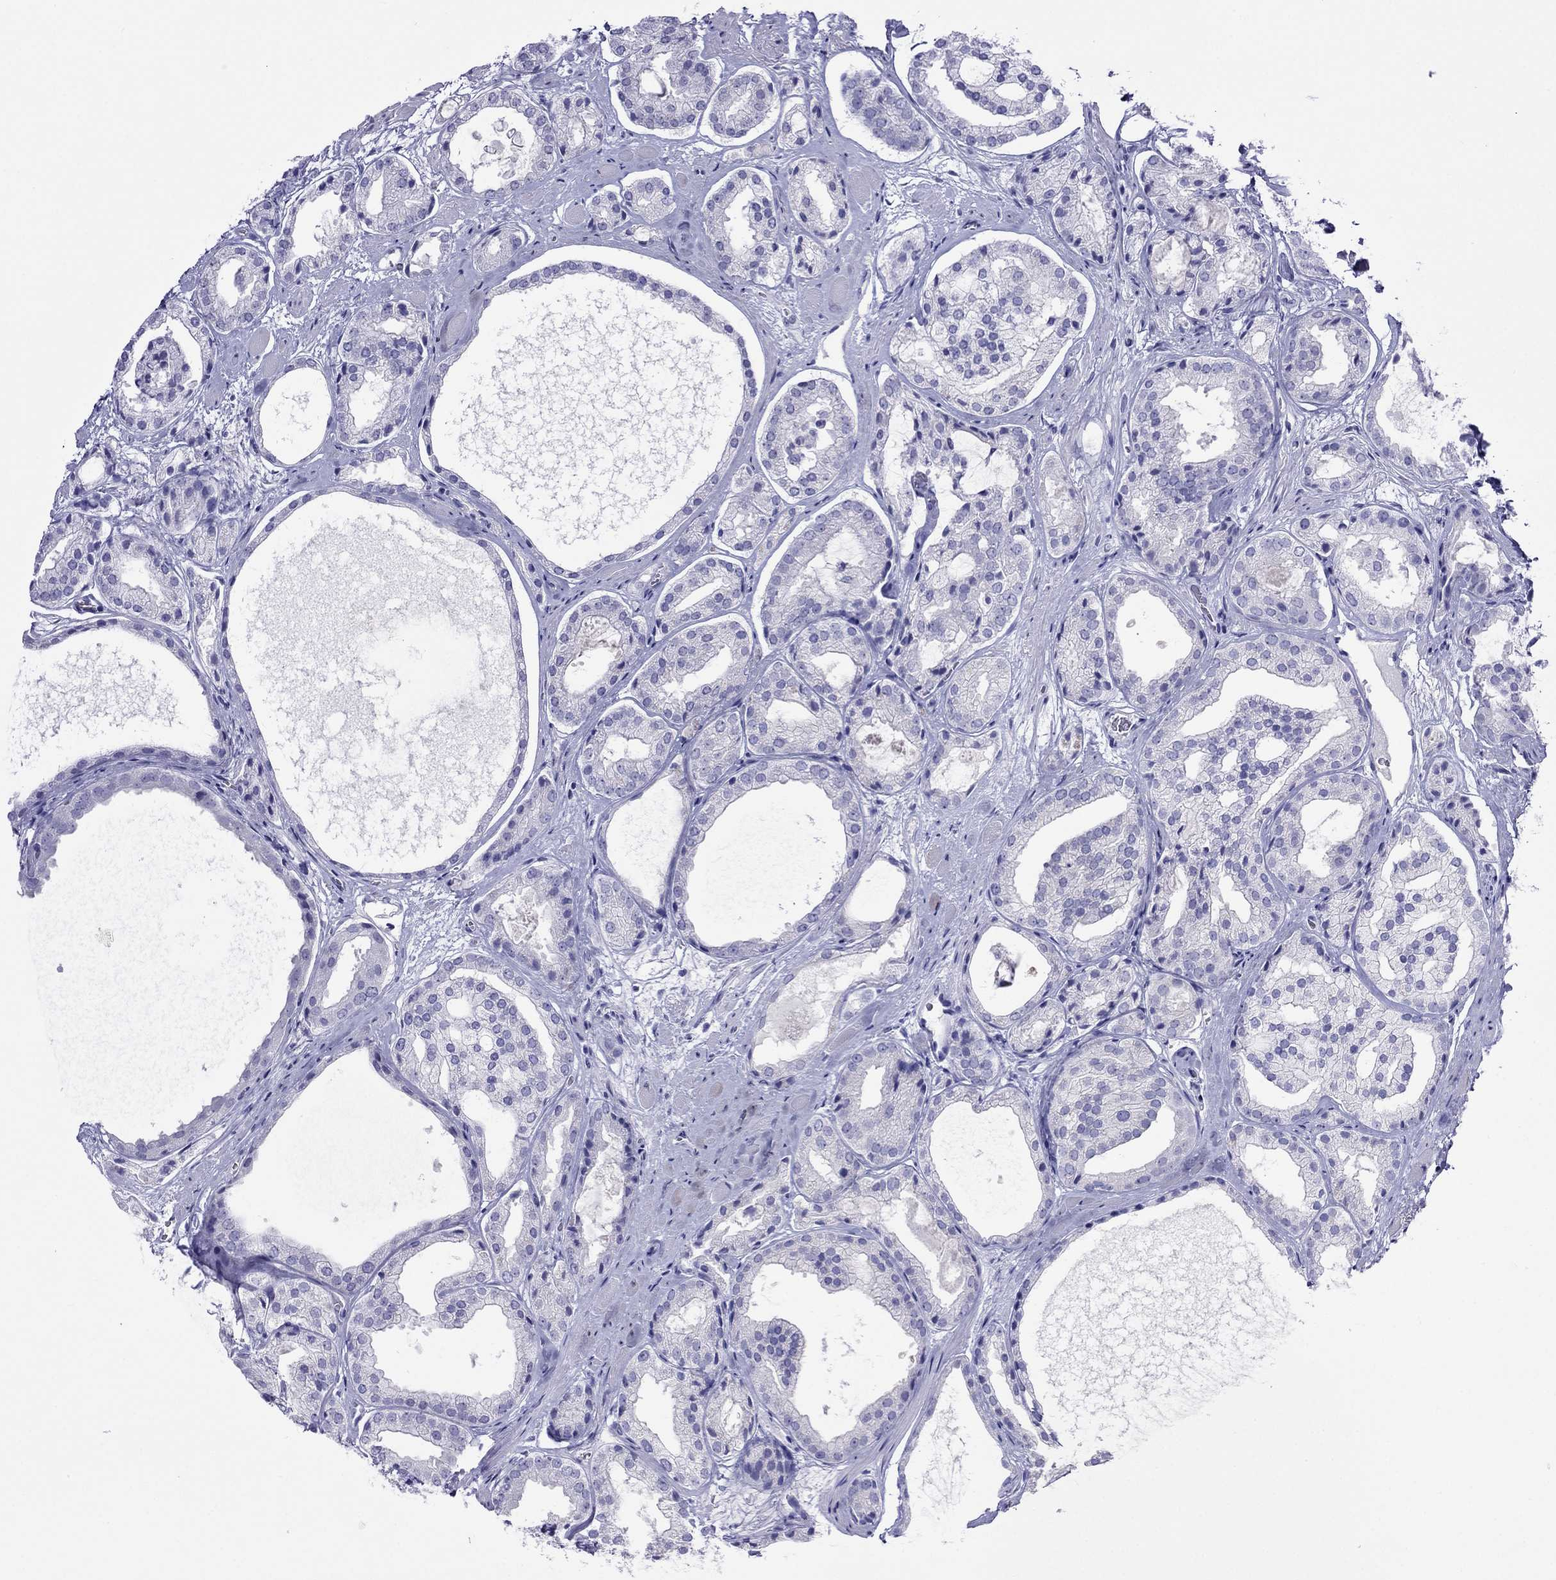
{"staining": {"intensity": "negative", "quantity": "none", "location": "none"}, "tissue": "prostate cancer", "cell_type": "Tumor cells", "image_type": "cancer", "snomed": [{"axis": "morphology", "description": "Adenocarcinoma, Low grade"}, {"axis": "topography", "description": "Prostate"}], "caption": "Tumor cells show no significant protein staining in low-grade adenocarcinoma (prostate). (DAB IHC visualized using brightfield microscopy, high magnification).", "gene": "PCDHA6", "patient": {"sex": "male", "age": 69}}